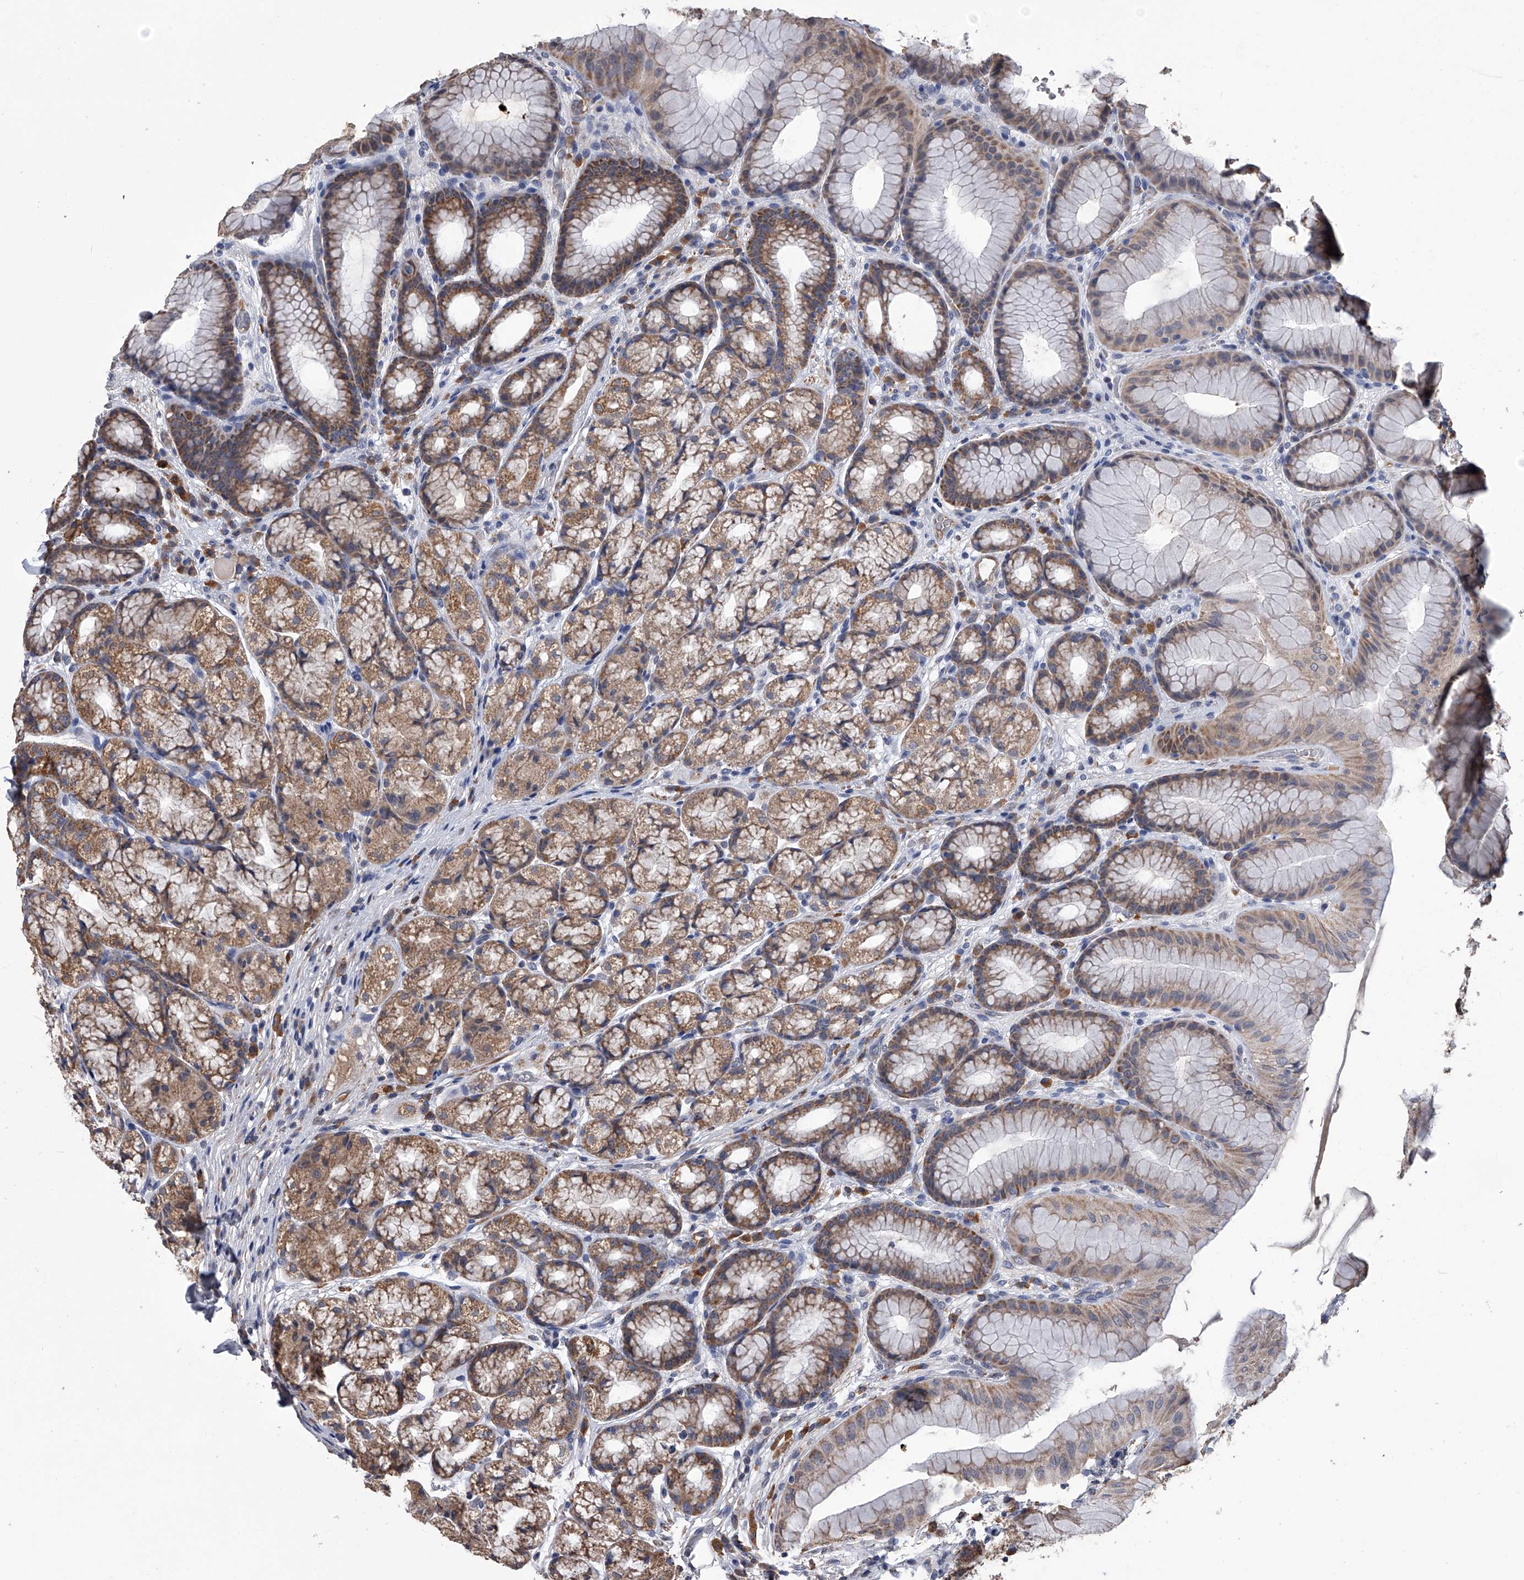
{"staining": {"intensity": "moderate", "quantity": ">75%", "location": "cytoplasmic/membranous"}, "tissue": "stomach", "cell_type": "Glandular cells", "image_type": "normal", "snomed": [{"axis": "morphology", "description": "Normal tissue, NOS"}, {"axis": "topography", "description": "Stomach"}], "caption": "This histopathology image reveals IHC staining of normal stomach, with medium moderate cytoplasmic/membranous expression in about >75% of glandular cells.", "gene": "OAT", "patient": {"sex": "male", "age": 57}}